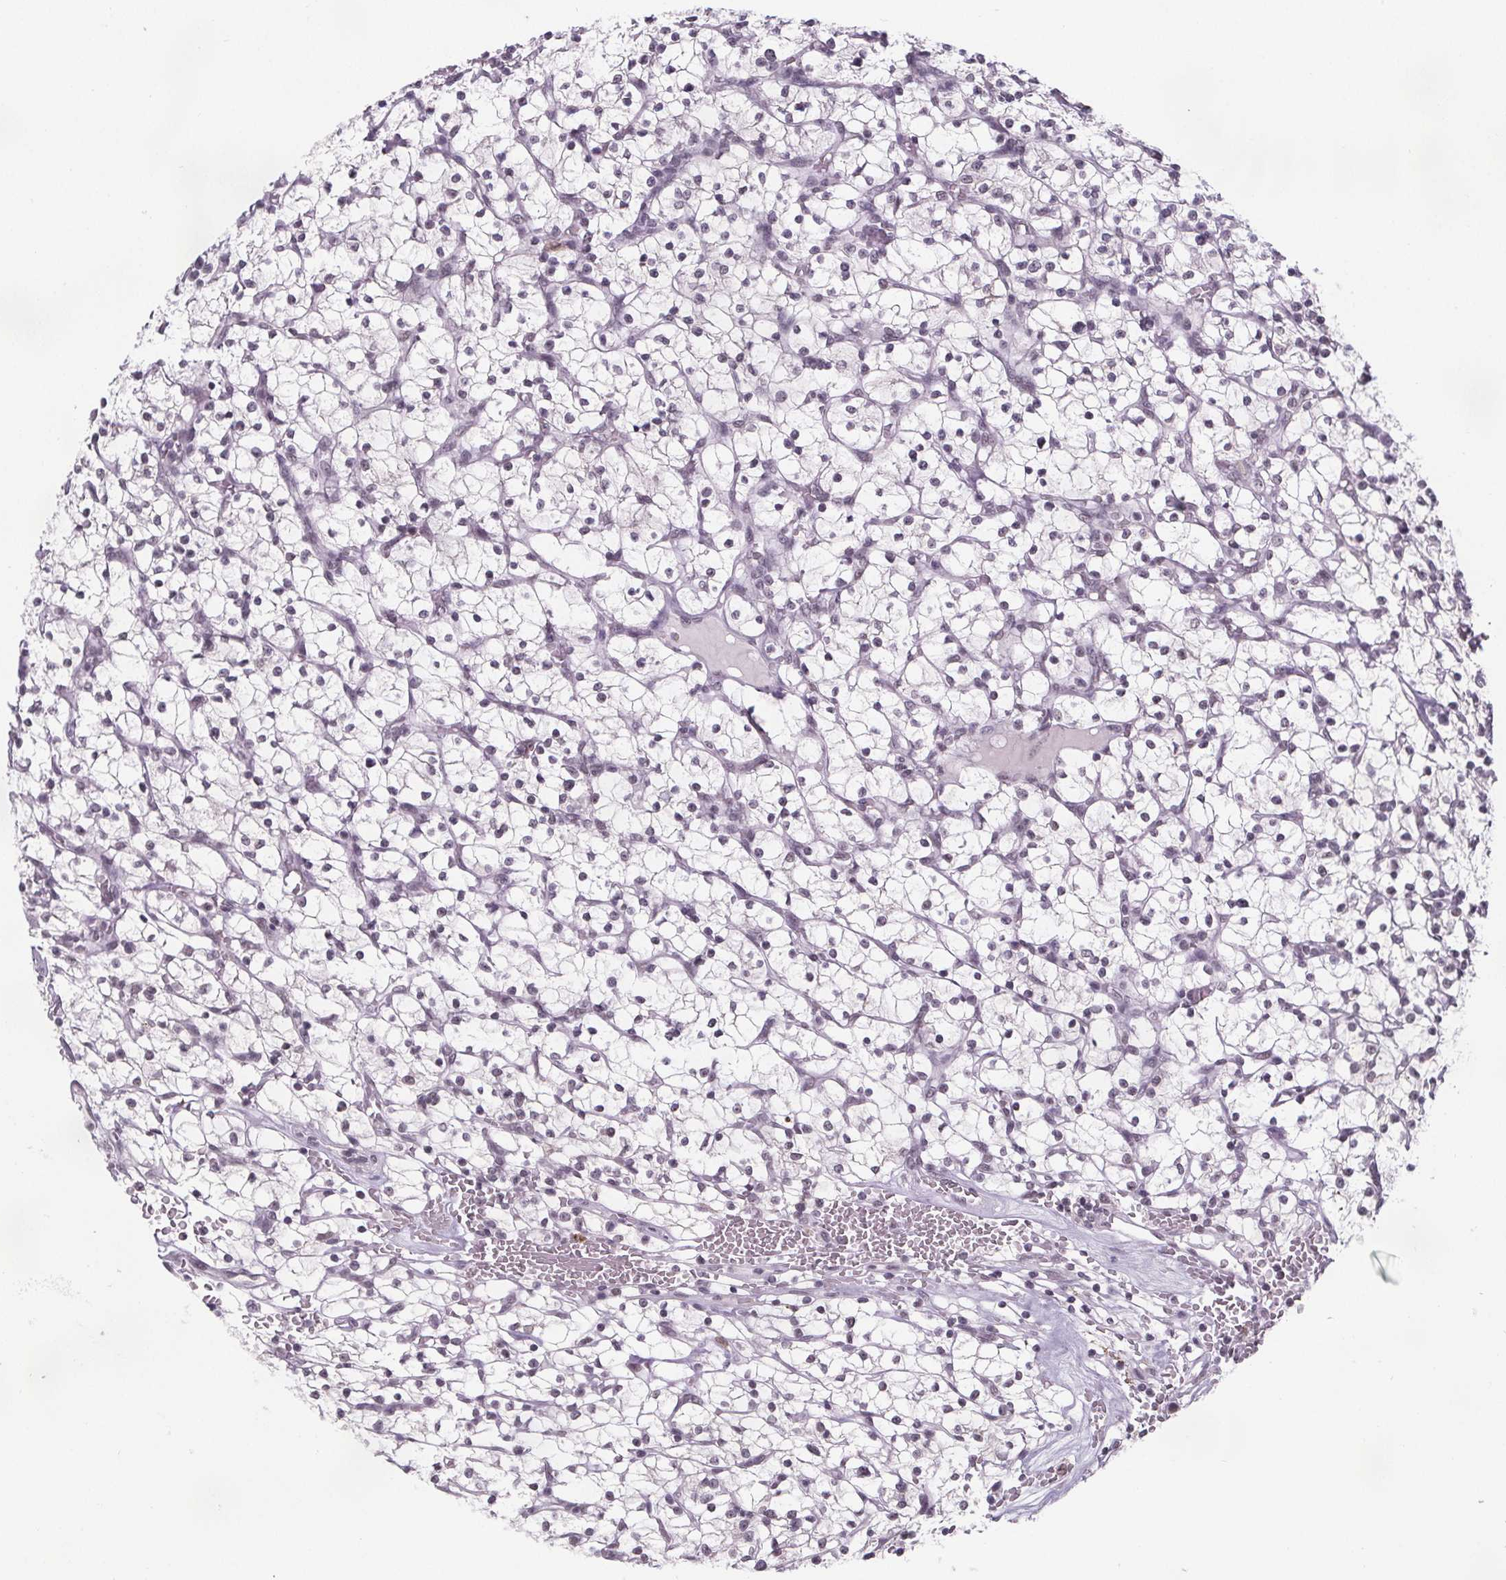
{"staining": {"intensity": "negative", "quantity": "none", "location": "none"}, "tissue": "renal cancer", "cell_type": "Tumor cells", "image_type": "cancer", "snomed": [{"axis": "morphology", "description": "Adenocarcinoma, NOS"}, {"axis": "topography", "description": "Kidney"}], "caption": "Renal adenocarcinoma was stained to show a protein in brown. There is no significant staining in tumor cells.", "gene": "ZNF572", "patient": {"sex": "female", "age": 64}}